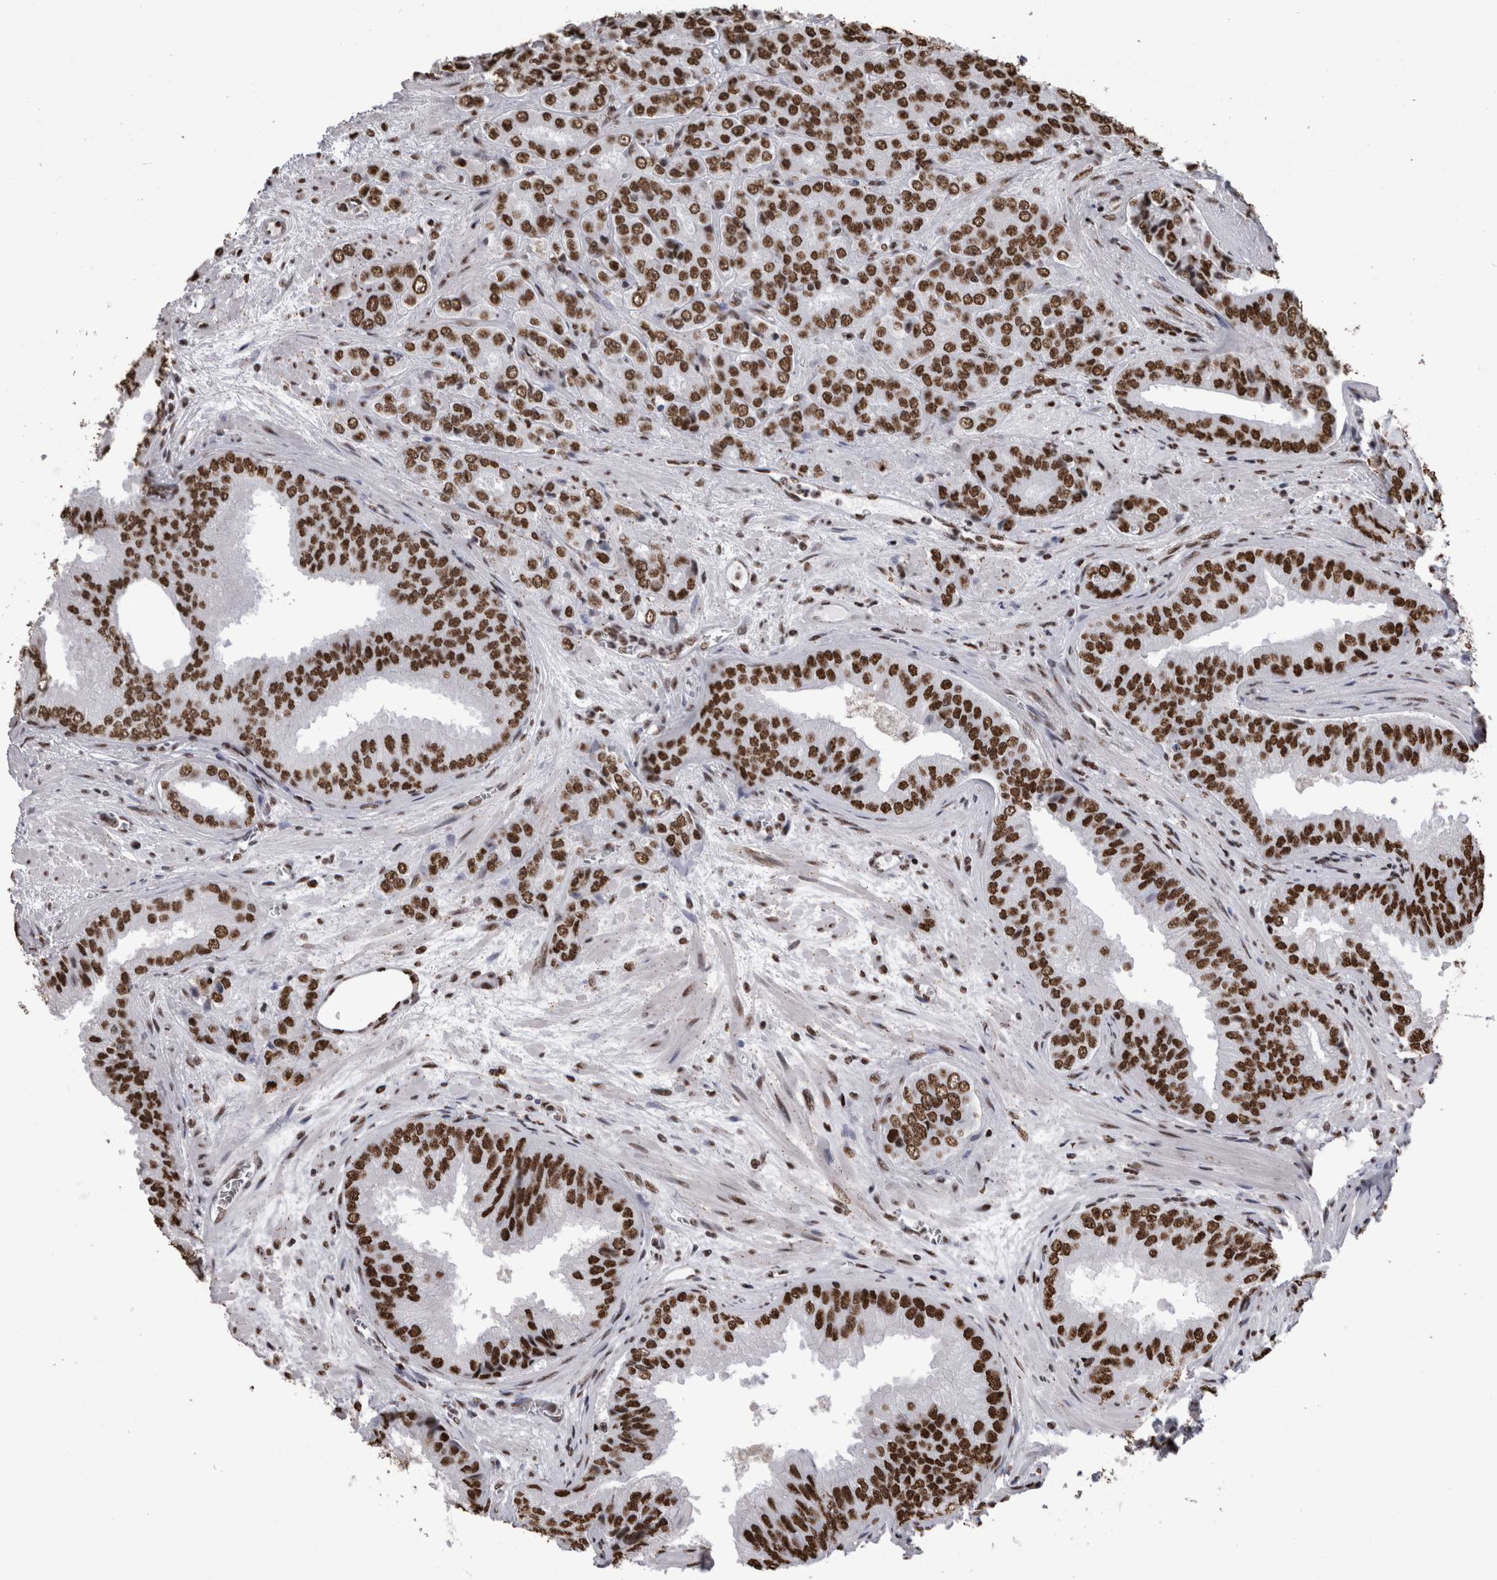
{"staining": {"intensity": "strong", "quantity": ">75%", "location": "nuclear"}, "tissue": "prostate cancer", "cell_type": "Tumor cells", "image_type": "cancer", "snomed": [{"axis": "morphology", "description": "Adenocarcinoma, High grade"}, {"axis": "topography", "description": "Prostate"}], "caption": "Protein staining reveals strong nuclear positivity in about >75% of tumor cells in adenocarcinoma (high-grade) (prostate).", "gene": "HNRNPM", "patient": {"sex": "male", "age": 58}}